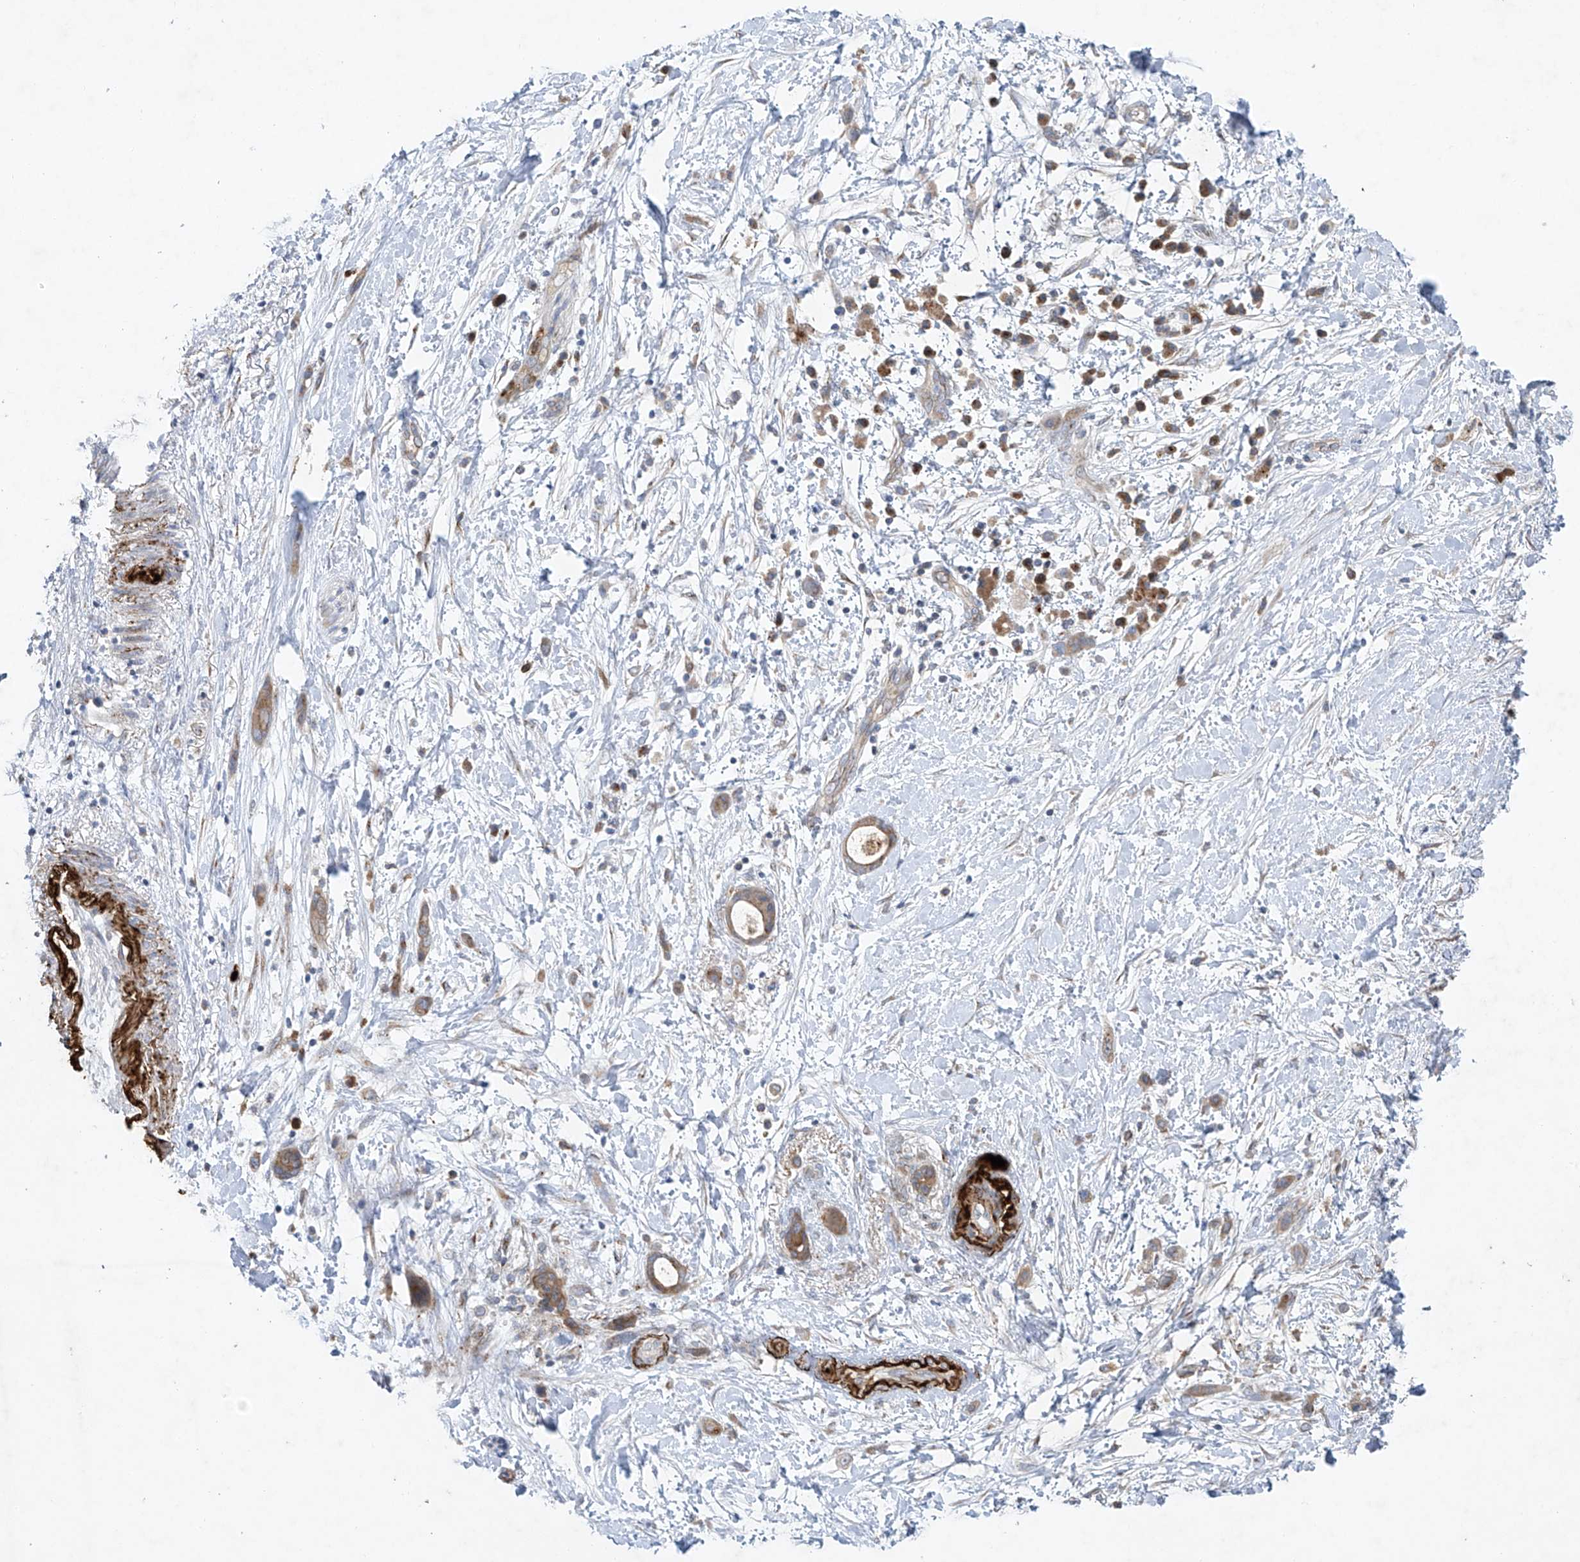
{"staining": {"intensity": "moderate", "quantity": "25%-75%", "location": "cytoplasmic/membranous"}, "tissue": "pancreatic cancer", "cell_type": "Tumor cells", "image_type": "cancer", "snomed": [{"axis": "morphology", "description": "Normal tissue, NOS"}, {"axis": "morphology", "description": "Adenocarcinoma, NOS"}, {"axis": "topography", "description": "Pancreas"}, {"axis": "topography", "description": "Peripheral nerve tissue"}], "caption": "Tumor cells demonstrate moderate cytoplasmic/membranous staining in about 25%-75% of cells in pancreatic cancer.", "gene": "TJAP1", "patient": {"sex": "female", "age": 63}}